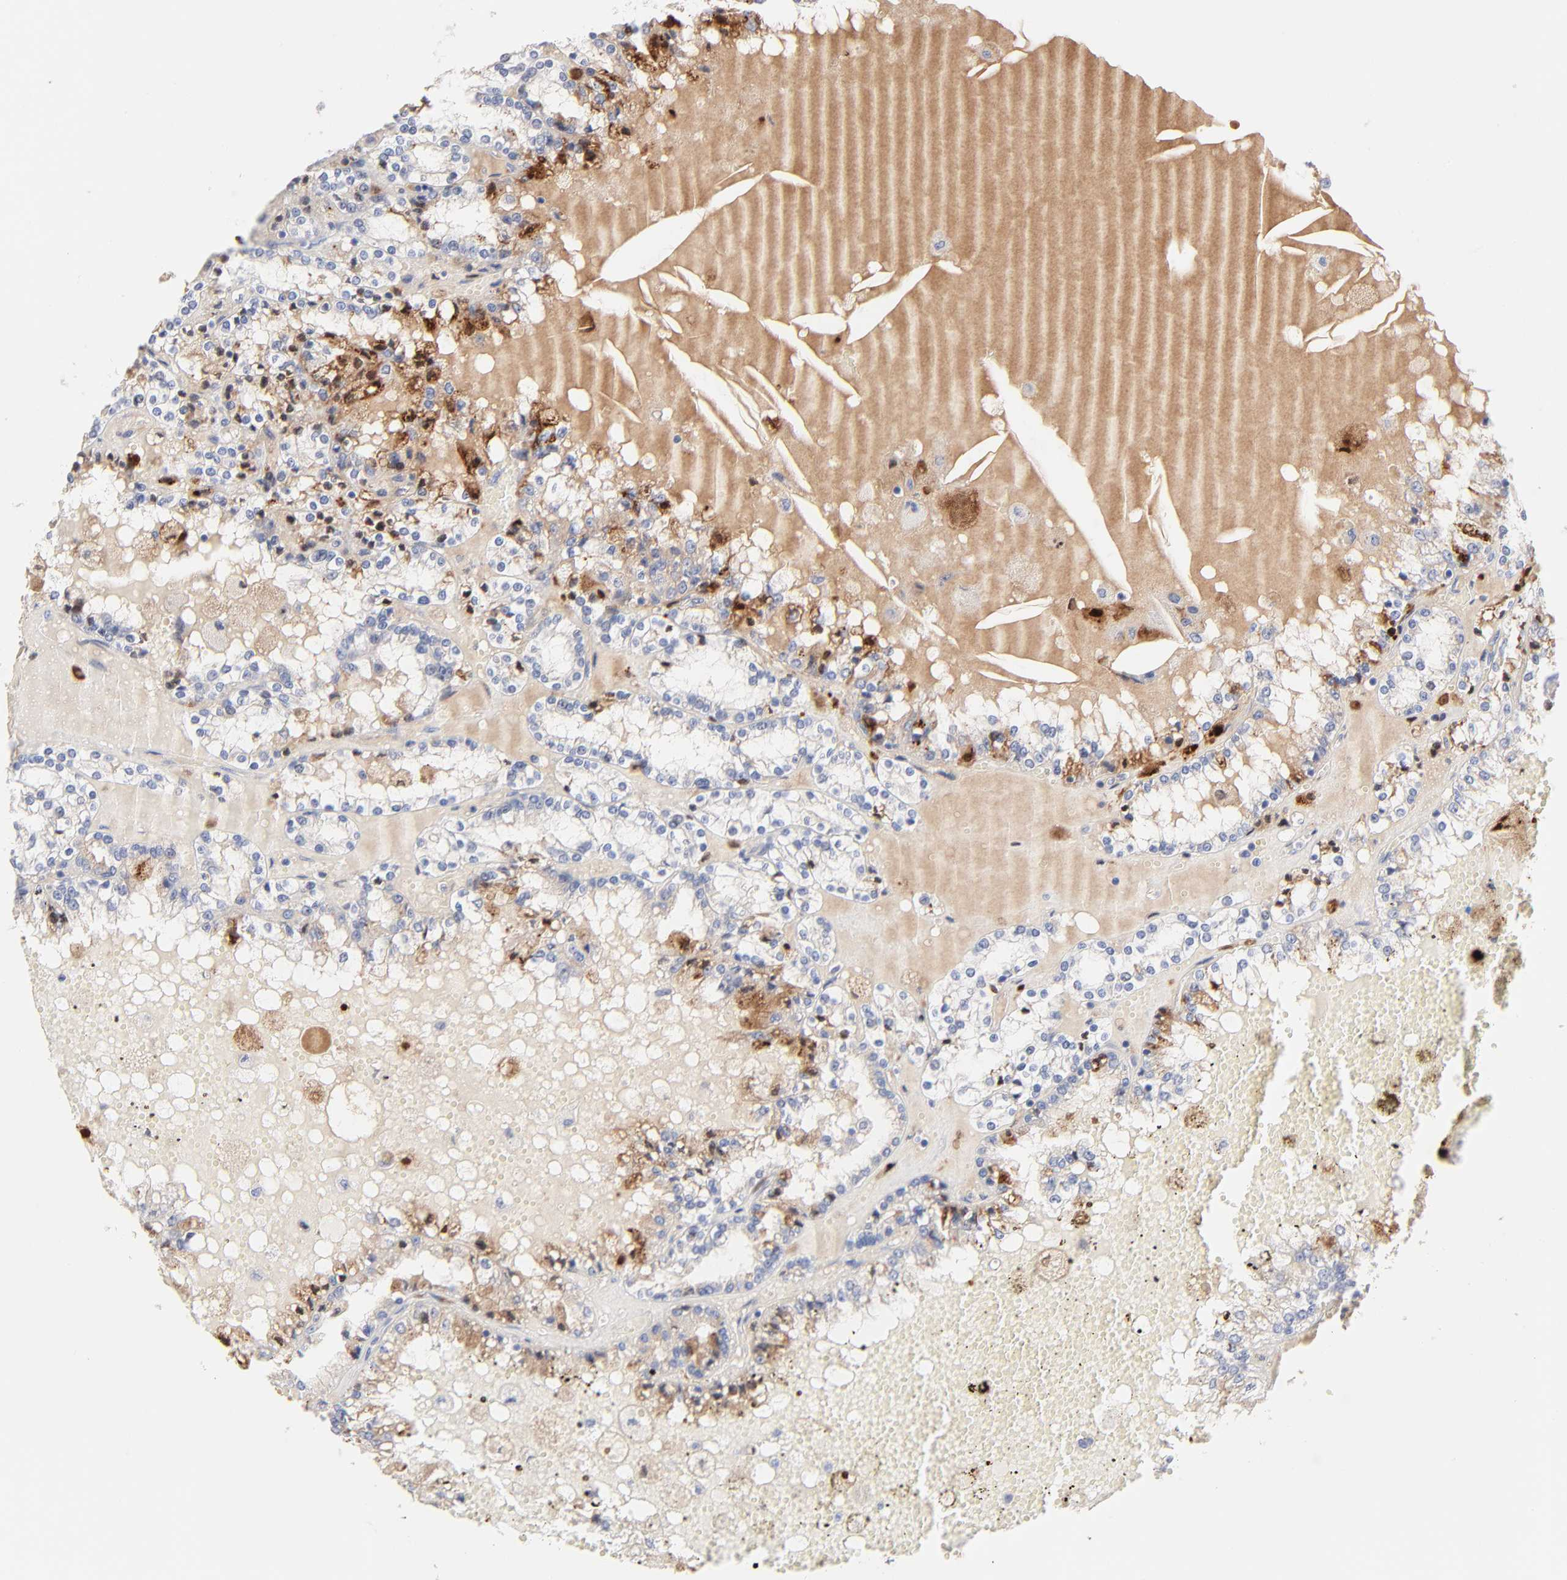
{"staining": {"intensity": "strong", "quantity": "<25%", "location": "cytoplasmic/membranous"}, "tissue": "renal cancer", "cell_type": "Tumor cells", "image_type": "cancer", "snomed": [{"axis": "morphology", "description": "Adenocarcinoma, NOS"}, {"axis": "topography", "description": "Kidney"}], "caption": "A brown stain labels strong cytoplasmic/membranous positivity of a protein in adenocarcinoma (renal) tumor cells. (Brightfield microscopy of DAB IHC at high magnification).", "gene": "F12", "patient": {"sex": "female", "age": 56}}